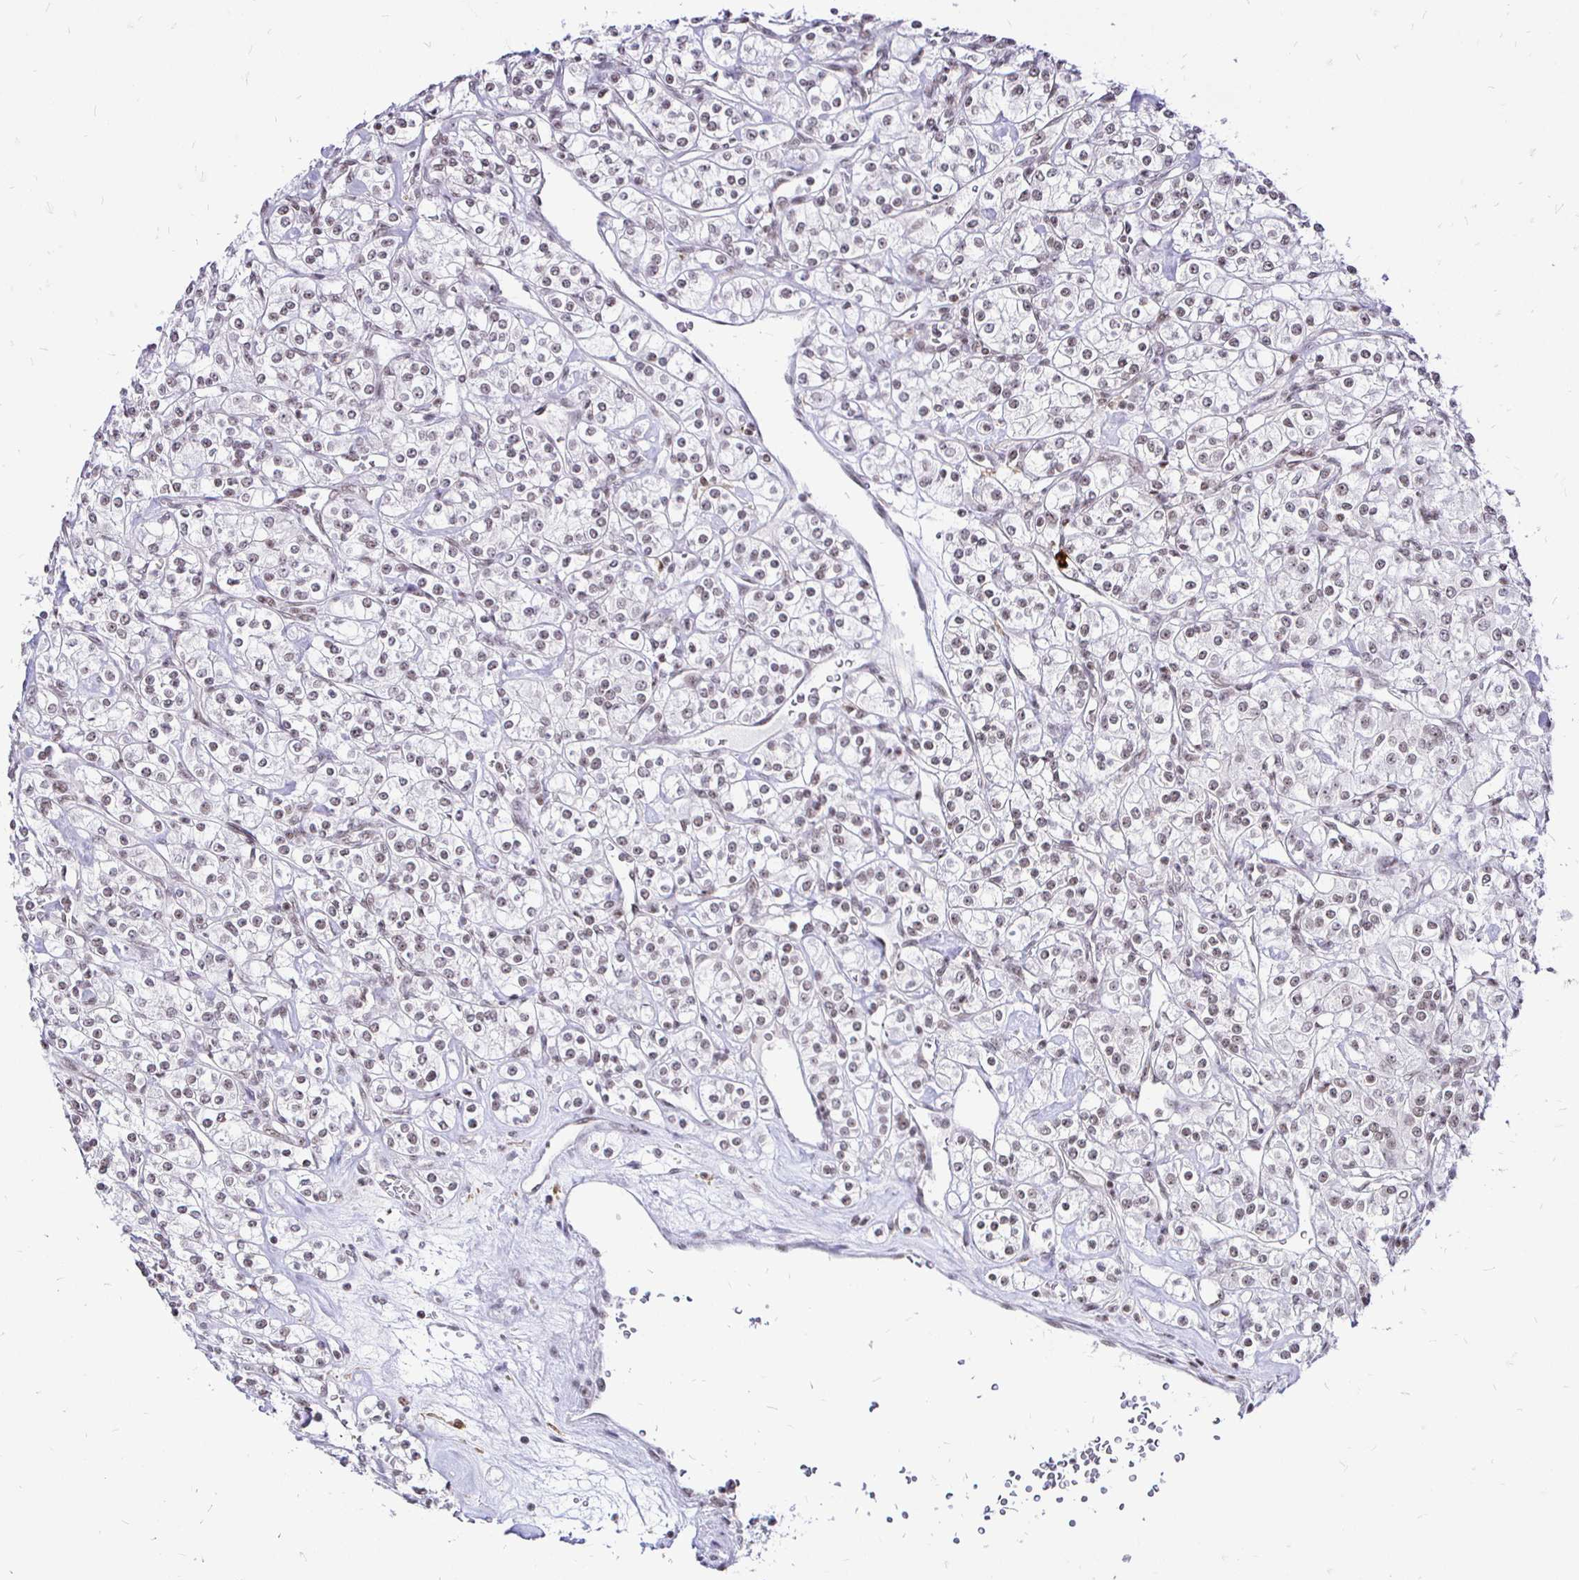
{"staining": {"intensity": "weak", "quantity": "25%-75%", "location": "nuclear"}, "tissue": "renal cancer", "cell_type": "Tumor cells", "image_type": "cancer", "snomed": [{"axis": "morphology", "description": "Adenocarcinoma, NOS"}, {"axis": "topography", "description": "Kidney"}], "caption": "A brown stain shows weak nuclear staining of a protein in human renal cancer tumor cells.", "gene": "SIN3A", "patient": {"sex": "male", "age": 77}}